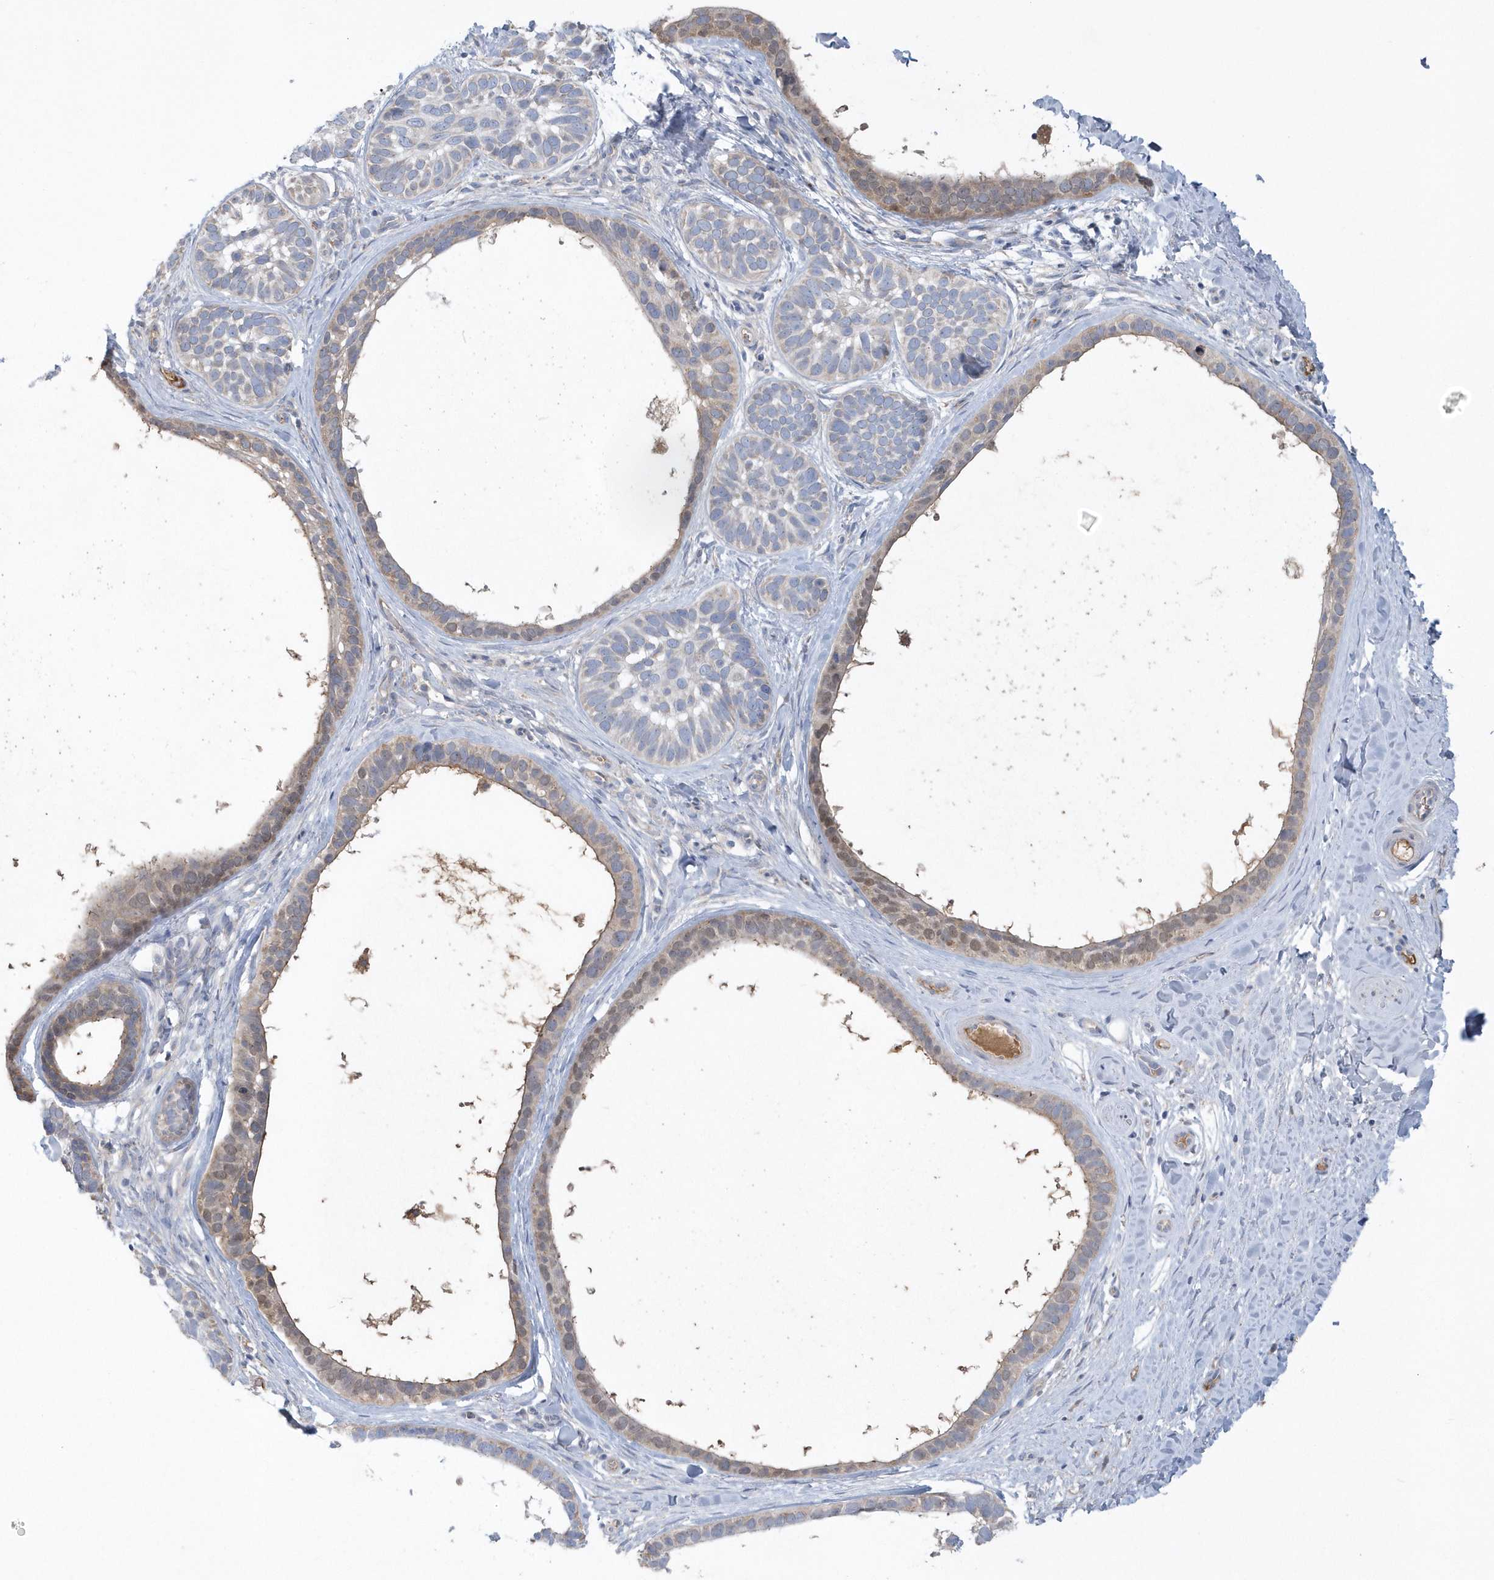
{"staining": {"intensity": "moderate", "quantity": "<25%", "location": "cytoplasmic/membranous"}, "tissue": "skin cancer", "cell_type": "Tumor cells", "image_type": "cancer", "snomed": [{"axis": "morphology", "description": "Basal cell carcinoma"}, {"axis": "topography", "description": "Skin"}], "caption": "Brown immunohistochemical staining in human skin basal cell carcinoma reveals moderate cytoplasmic/membranous staining in about <25% of tumor cells.", "gene": "SPATA18", "patient": {"sex": "male", "age": 62}}